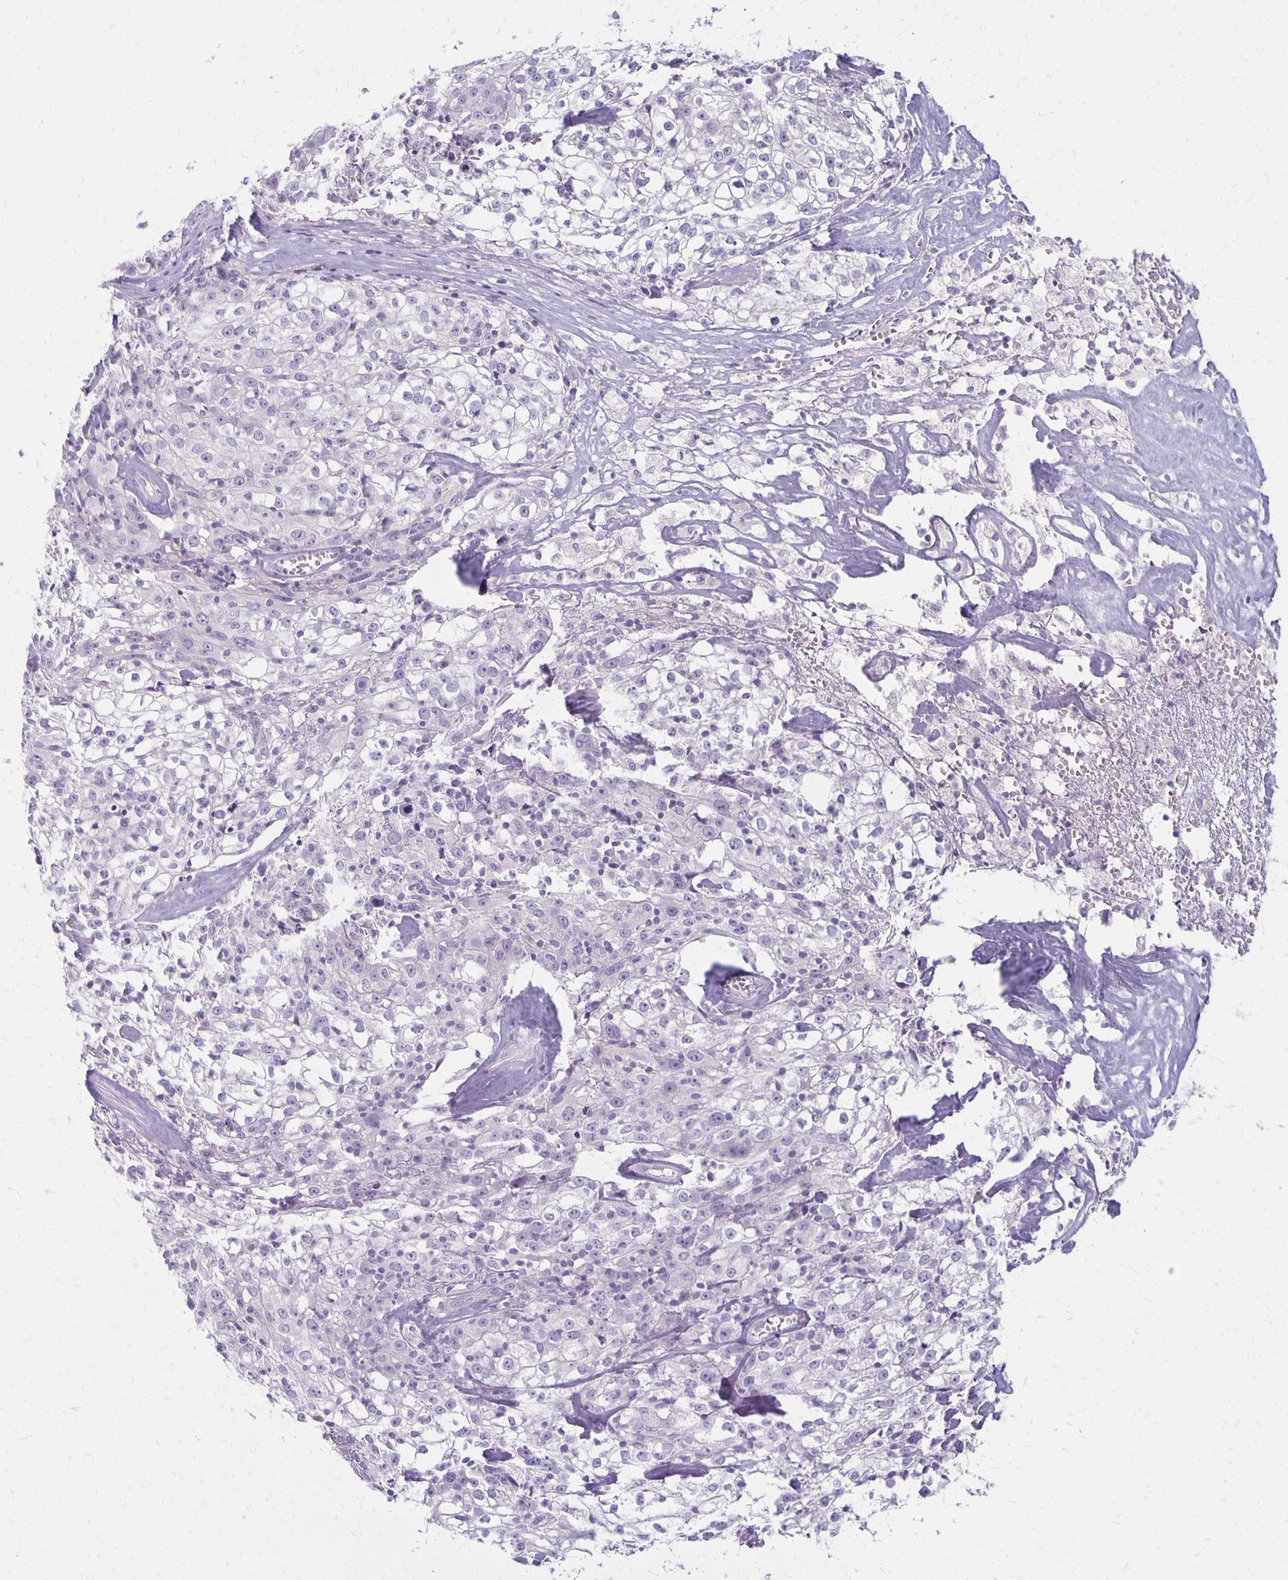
{"staining": {"intensity": "negative", "quantity": "none", "location": "none"}, "tissue": "cervical cancer", "cell_type": "Tumor cells", "image_type": "cancer", "snomed": [{"axis": "morphology", "description": "Squamous cell carcinoma, NOS"}, {"axis": "topography", "description": "Cervix"}], "caption": "Immunohistochemistry (IHC) micrograph of cervical squamous cell carcinoma stained for a protein (brown), which reveals no positivity in tumor cells. Nuclei are stained in blue.", "gene": "HOMER1", "patient": {"sex": "female", "age": 85}}